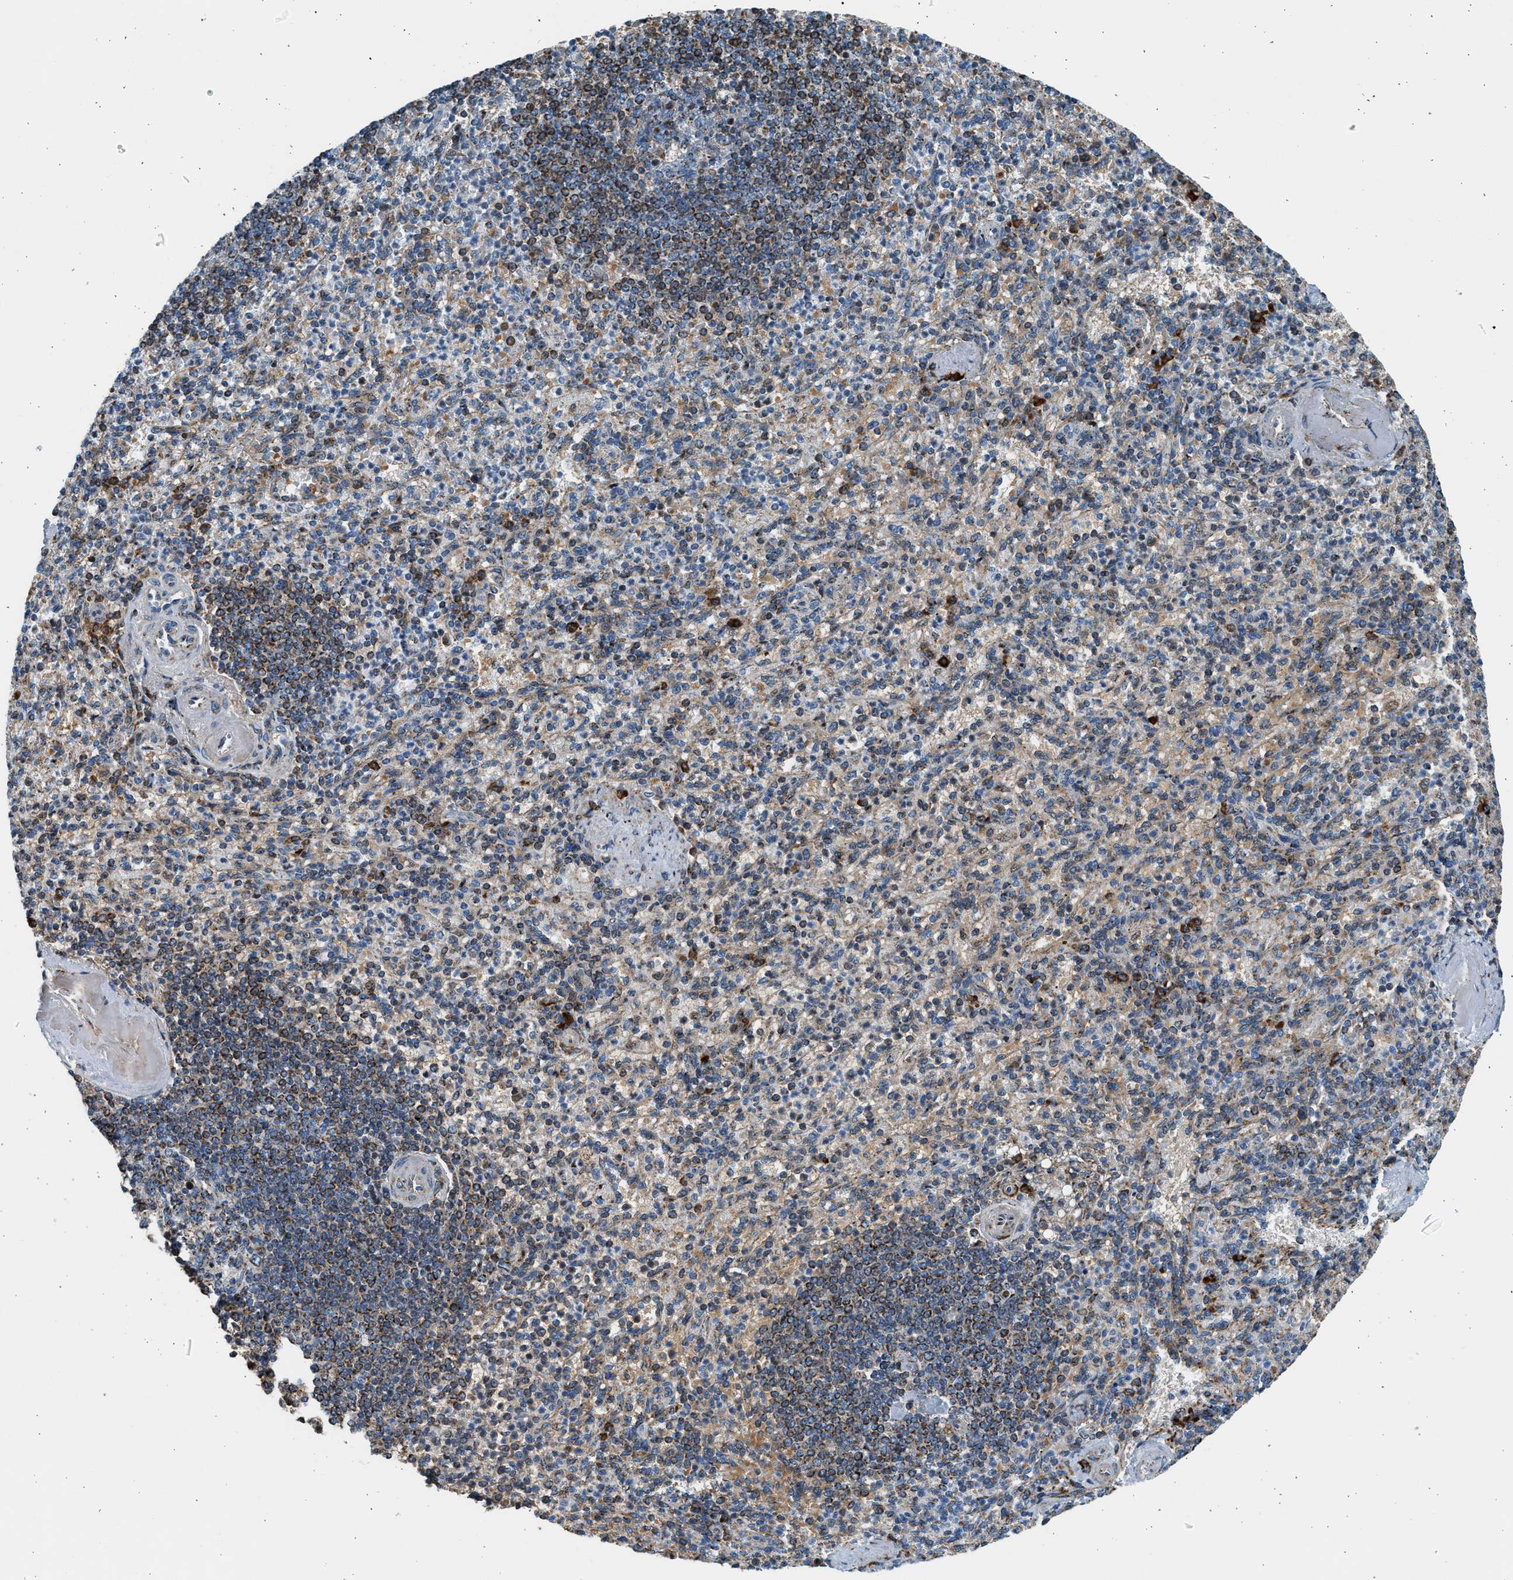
{"staining": {"intensity": "strong", "quantity": "<25%", "location": "cytoplasmic/membranous"}, "tissue": "spleen", "cell_type": "Cells in red pulp", "image_type": "normal", "snomed": [{"axis": "morphology", "description": "Normal tissue, NOS"}, {"axis": "topography", "description": "Spleen"}], "caption": "Immunohistochemical staining of unremarkable spleen demonstrates strong cytoplasmic/membranous protein staining in about <25% of cells in red pulp. Using DAB (3,3'-diaminobenzidine) (brown) and hematoxylin (blue) stains, captured at high magnification using brightfield microscopy.", "gene": "KCNMB3", "patient": {"sex": "female", "age": 74}}